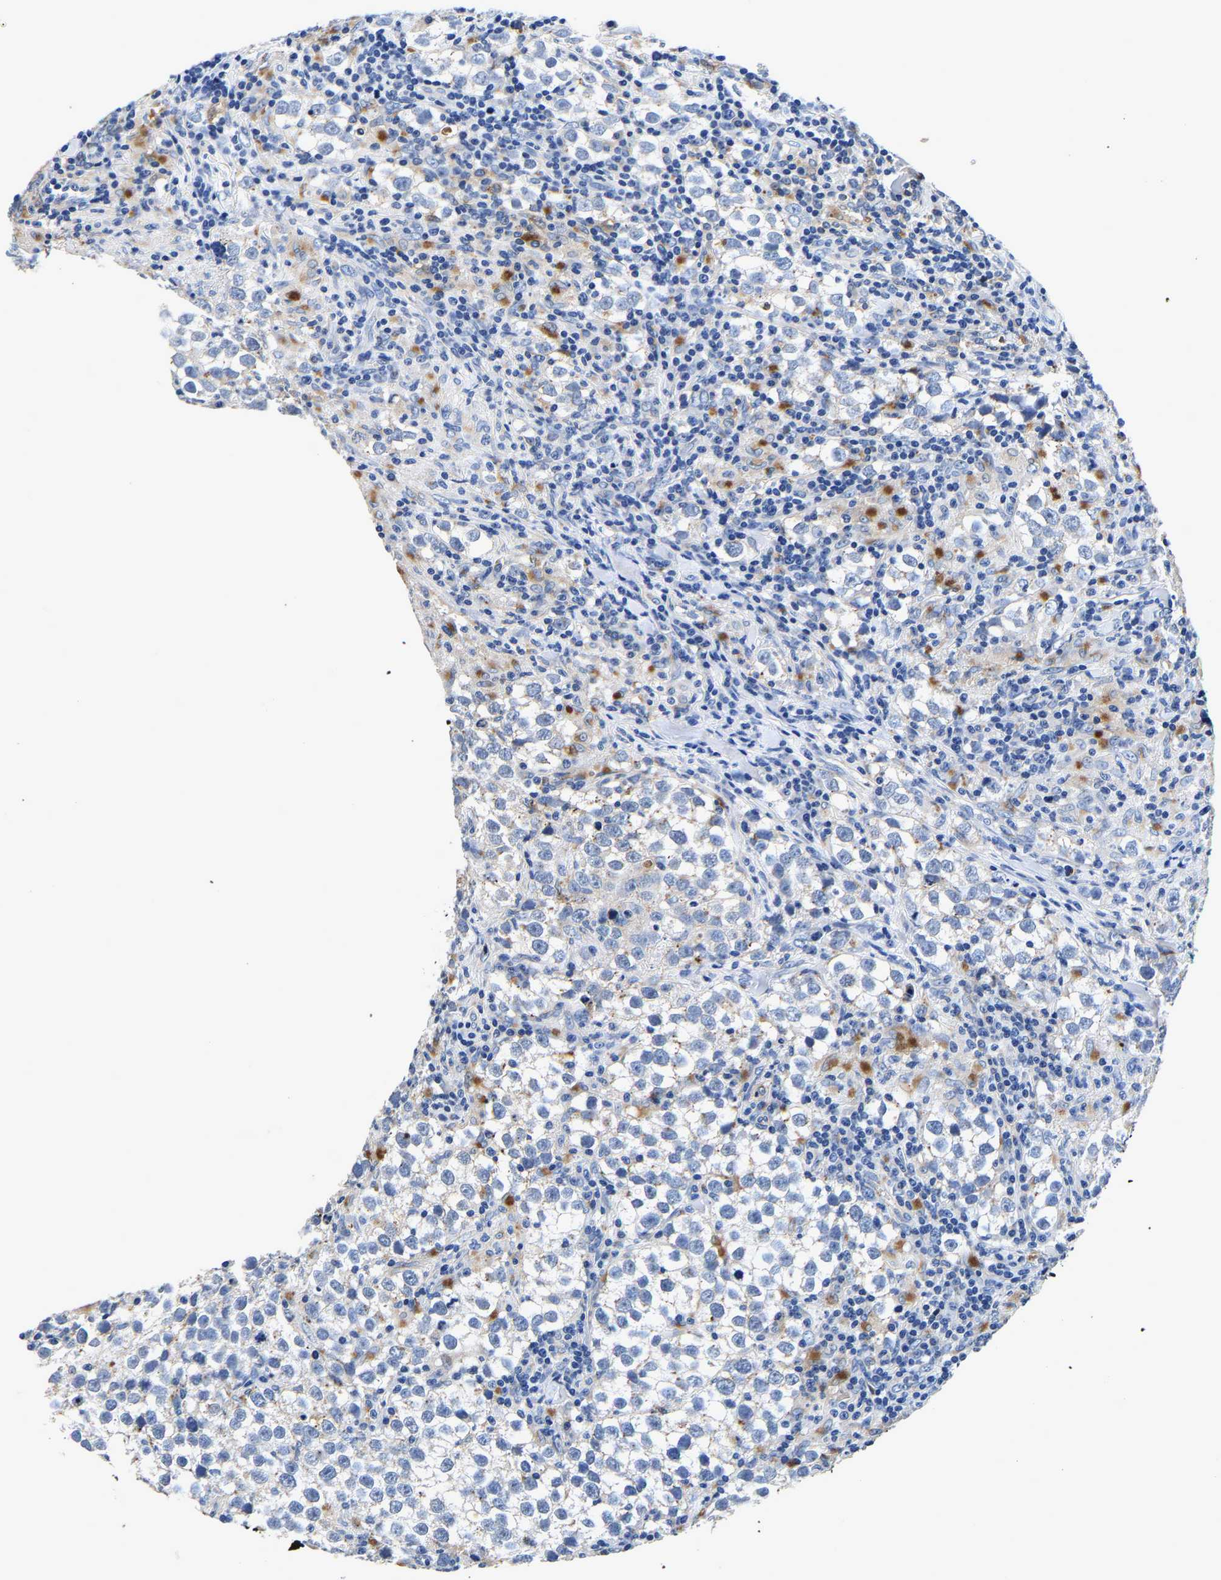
{"staining": {"intensity": "negative", "quantity": "none", "location": "none"}, "tissue": "testis cancer", "cell_type": "Tumor cells", "image_type": "cancer", "snomed": [{"axis": "morphology", "description": "Seminoma, NOS"}, {"axis": "morphology", "description": "Carcinoma, Embryonal, NOS"}, {"axis": "topography", "description": "Testis"}], "caption": "Tumor cells show no significant positivity in testis seminoma.", "gene": "GRN", "patient": {"sex": "male", "age": 36}}